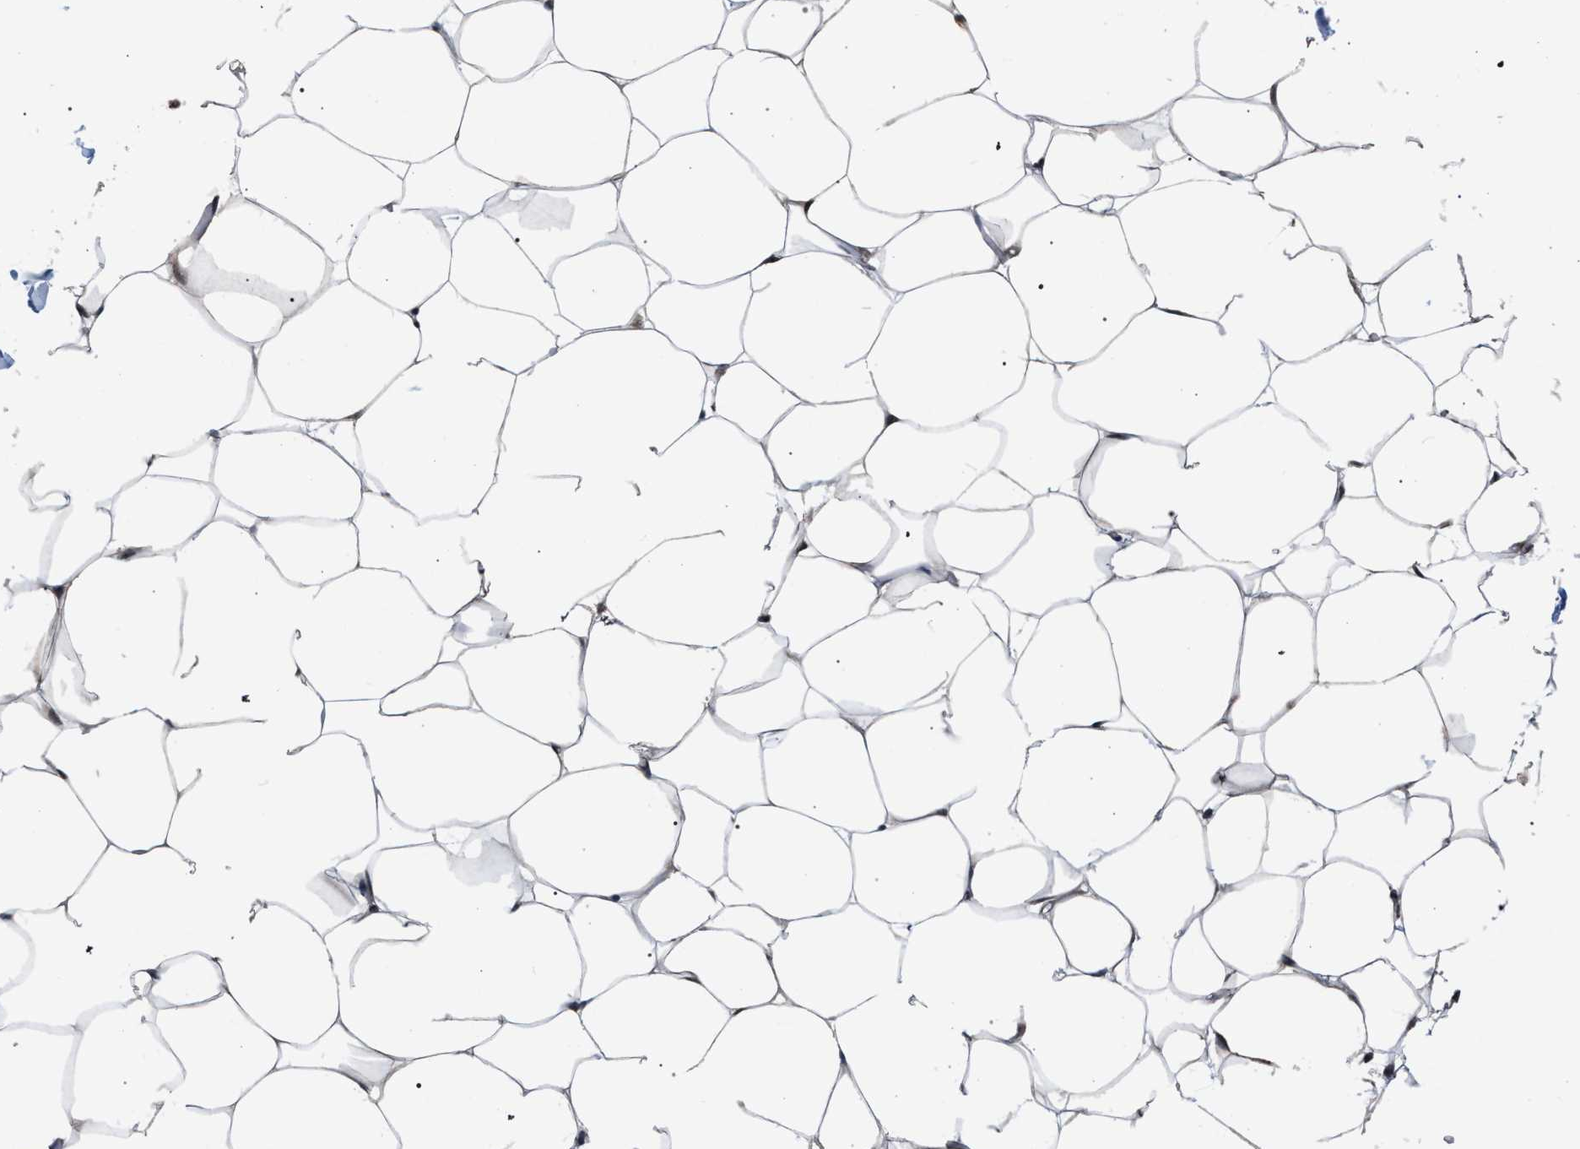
{"staining": {"intensity": "moderate", "quantity": "25%-75%", "location": "cytoplasmic/membranous"}, "tissue": "adipose tissue", "cell_type": "Adipocytes", "image_type": "normal", "snomed": [{"axis": "morphology", "description": "Normal tissue, NOS"}, {"axis": "topography", "description": "Breast"}, {"axis": "topography", "description": "Adipose tissue"}], "caption": "Protein staining by IHC displays moderate cytoplasmic/membranous staining in approximately 25%-75% of adipocytes in normal adipose tissue.", "gene": "IRAK4", "patient": {"sex": "female", "age": 25}}